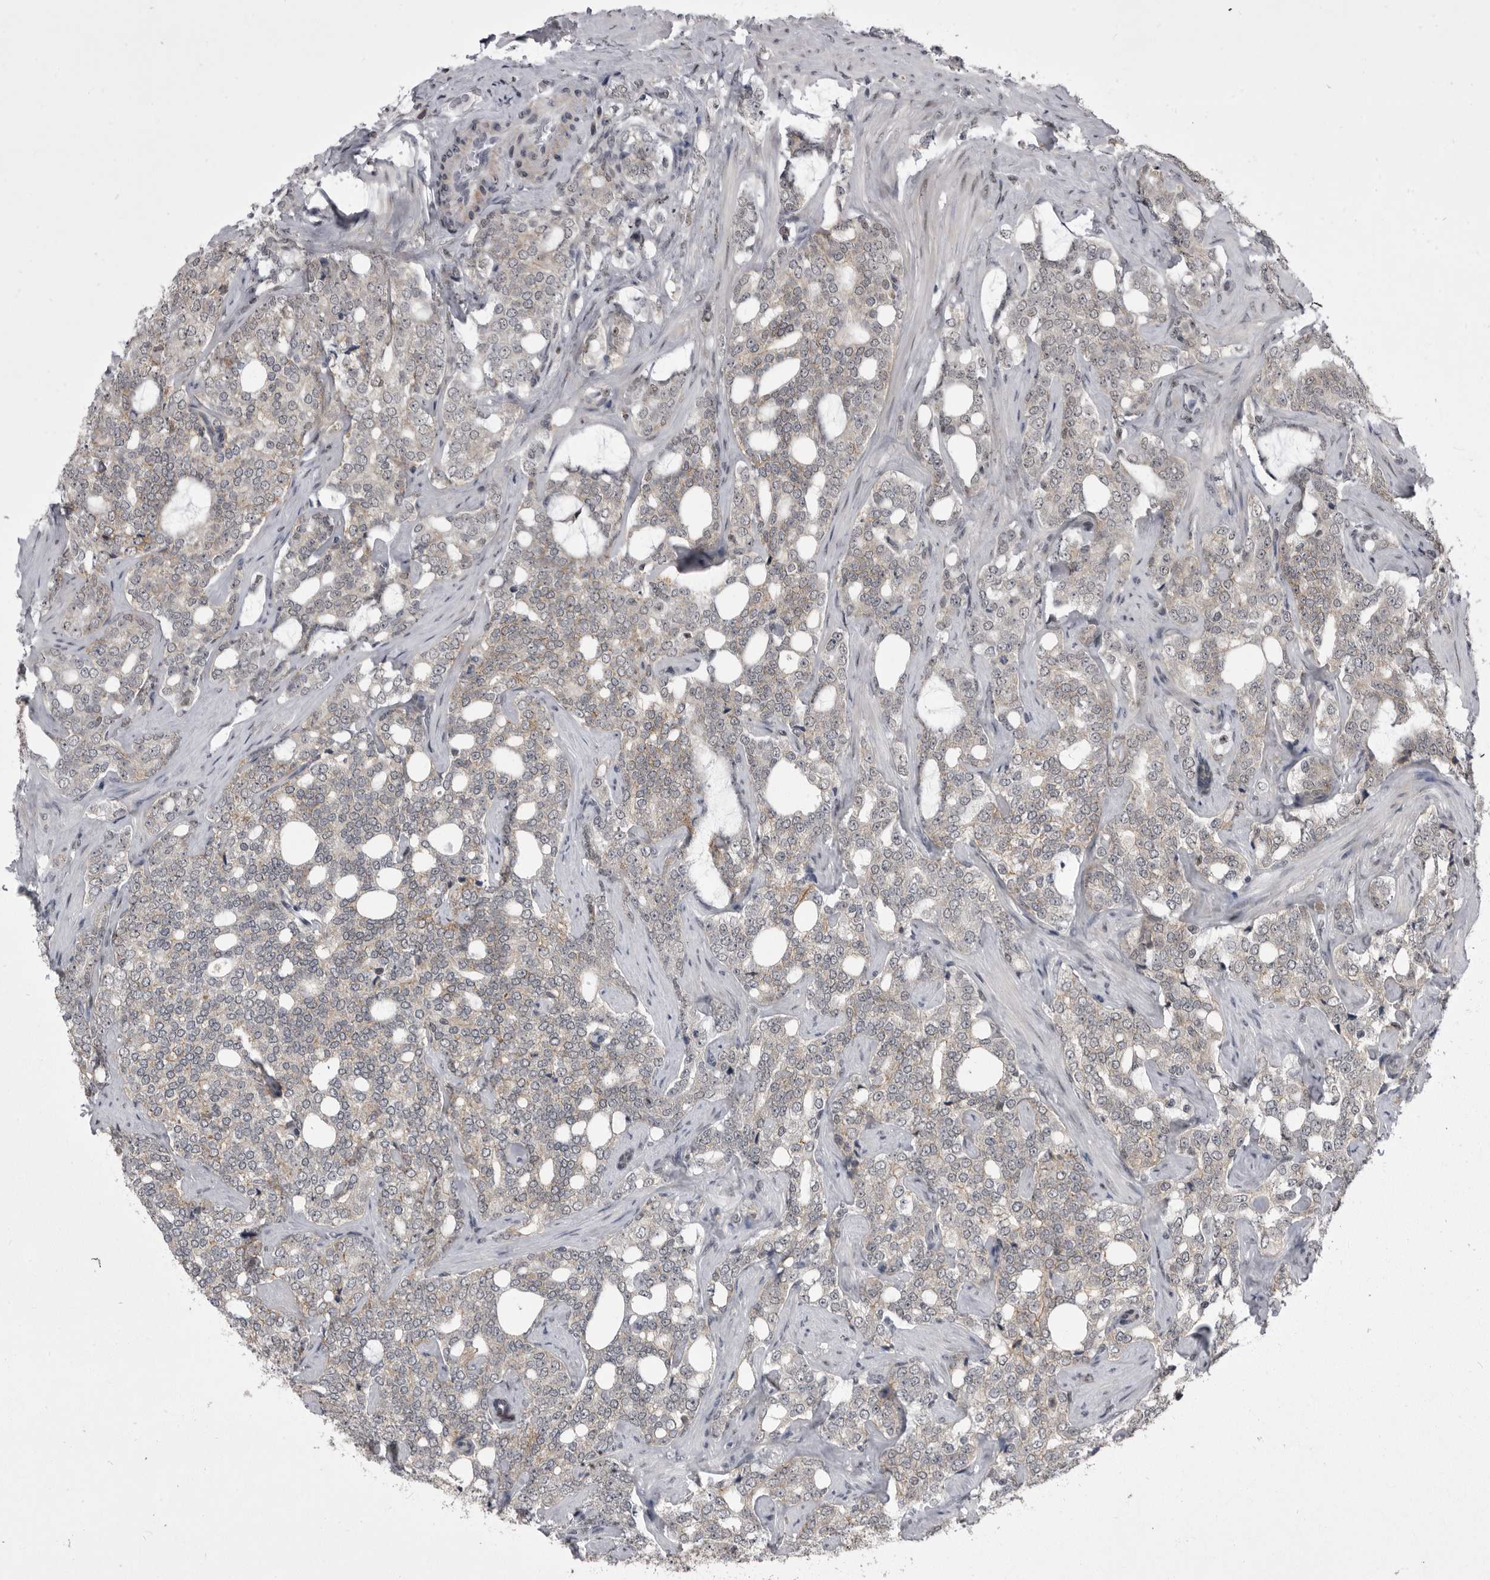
{"staining": {"intensity": "weak", "quantity": "<25%", "location": "cytoplasmic/membranous"}, "tissue": "prostate cancer", "cell_type": "Tumor cells", "image_type": "cancer", "snomed": [{"axis": "morphology", "description": "Adenocarcinoma, High grade"}, {"axis": "topography", "description": "Prostate"}], "caption": "IHC histopathology image of adenocarcinoma (high-grade) (prostate) stained for a protein (brown), which shows no expression in tumor cells. The staining was performed using DAB (3,3'-diaminobenzidine) to visualize the protein expression in brown, while the nuclei were stained in blue with hematoxylin (Magnification: 20x).", "gene": "PRPF3", "patient": {"sex": "male", "age": 64}}